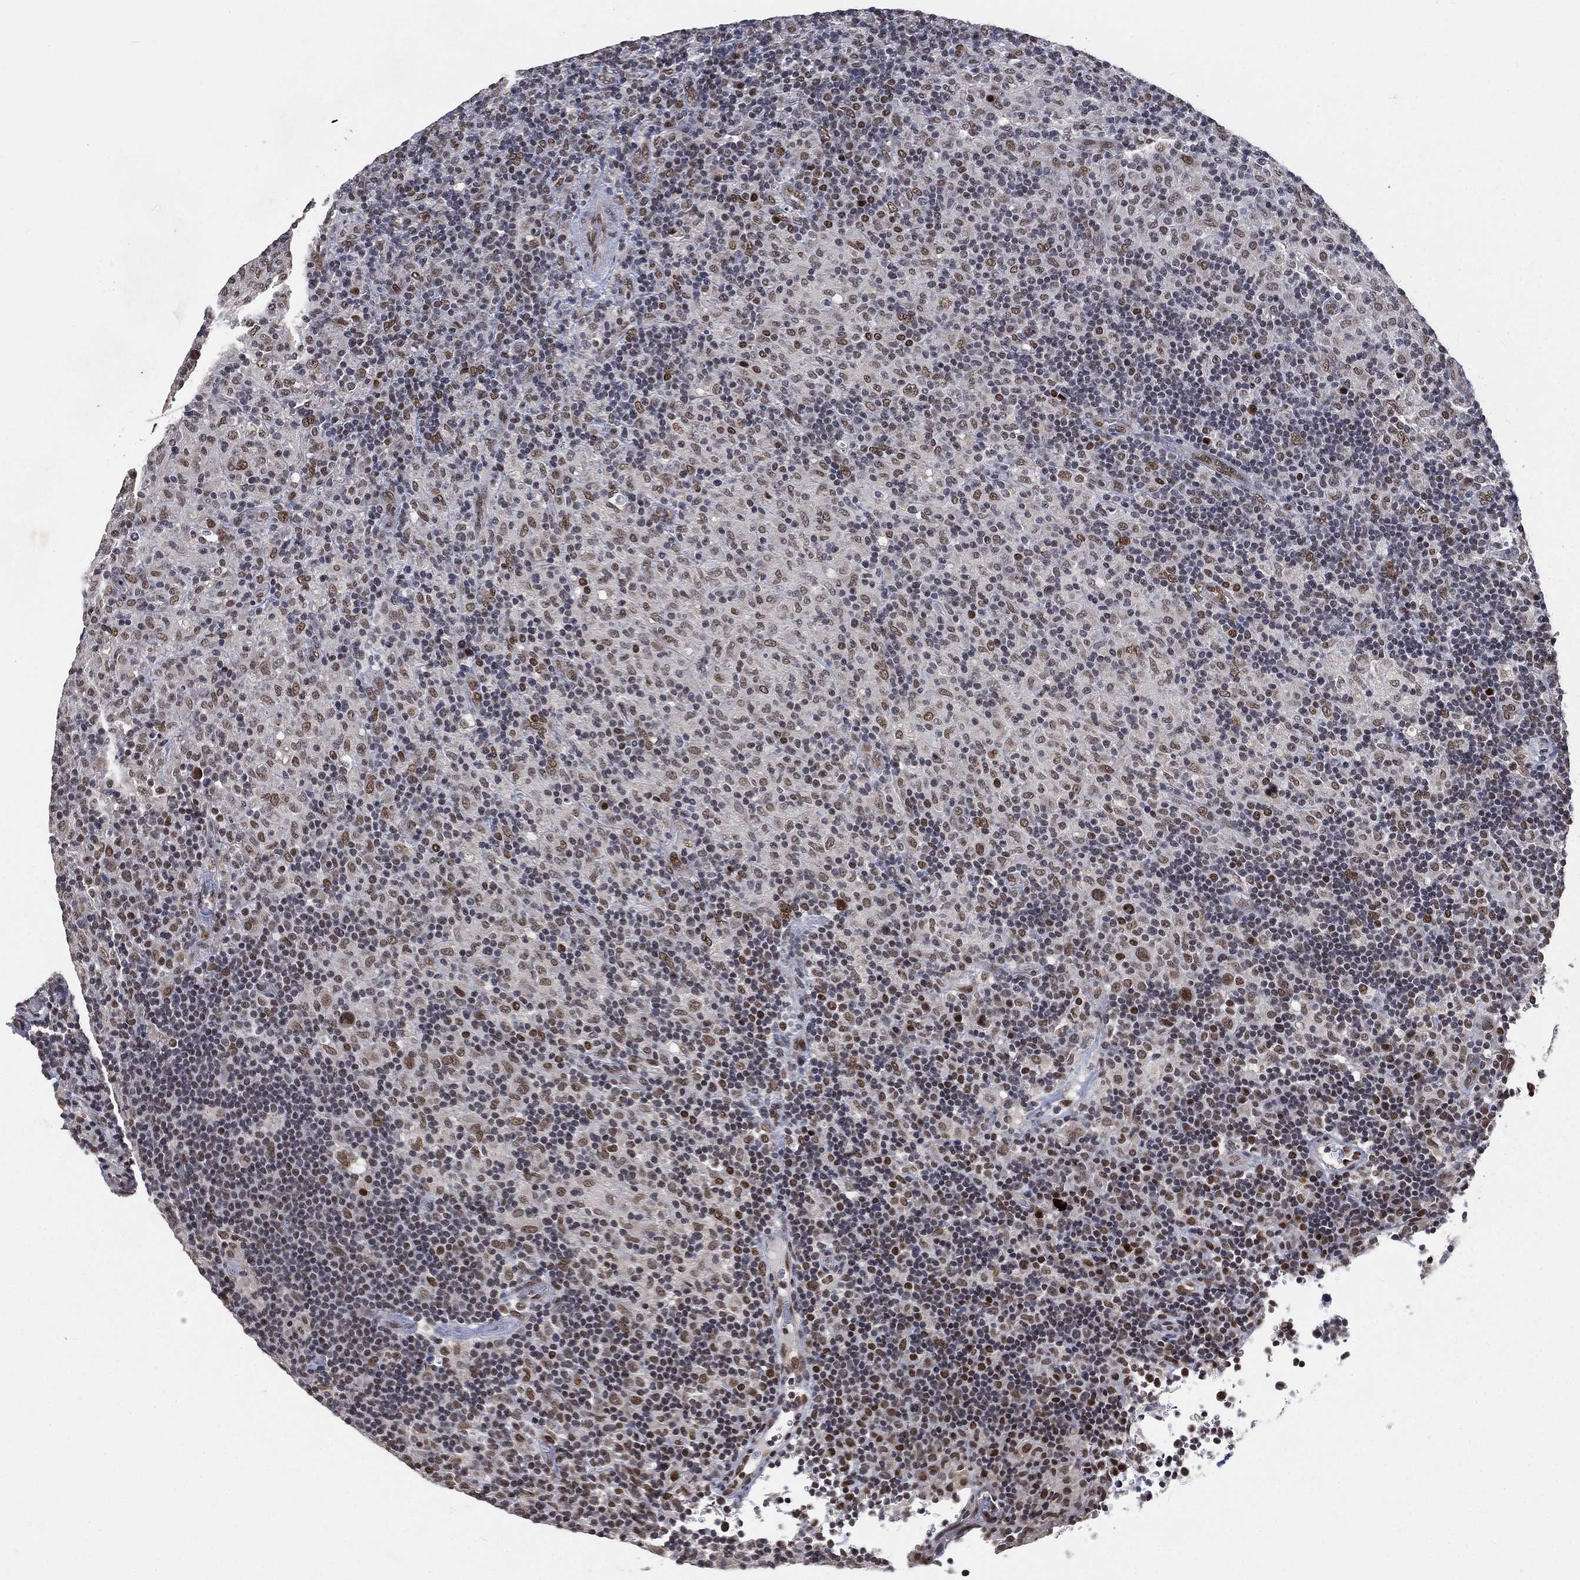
{"staining": {"intensity": "moderate", "quantity": ">75%", "location": "nuclear"}, "tissue": "lymphoma", "cell_type": "Tumor cells", "image_type": "cancer", "snomed": [{"axis": "morphology", "description": "Hodgkin's disease, NOS"}, {"axis": "topography", "description": "Lymph node"}], "caption": "Immunohistochemistry (IHC) image of Hodgkin's disease stained for a protein (brown), which demonstrates medium levels of moderate nuclear positivity in approximately >75% of tumor cells.", "gene": "YLPM1", "patient": {"sex": "male", "age": 70}}